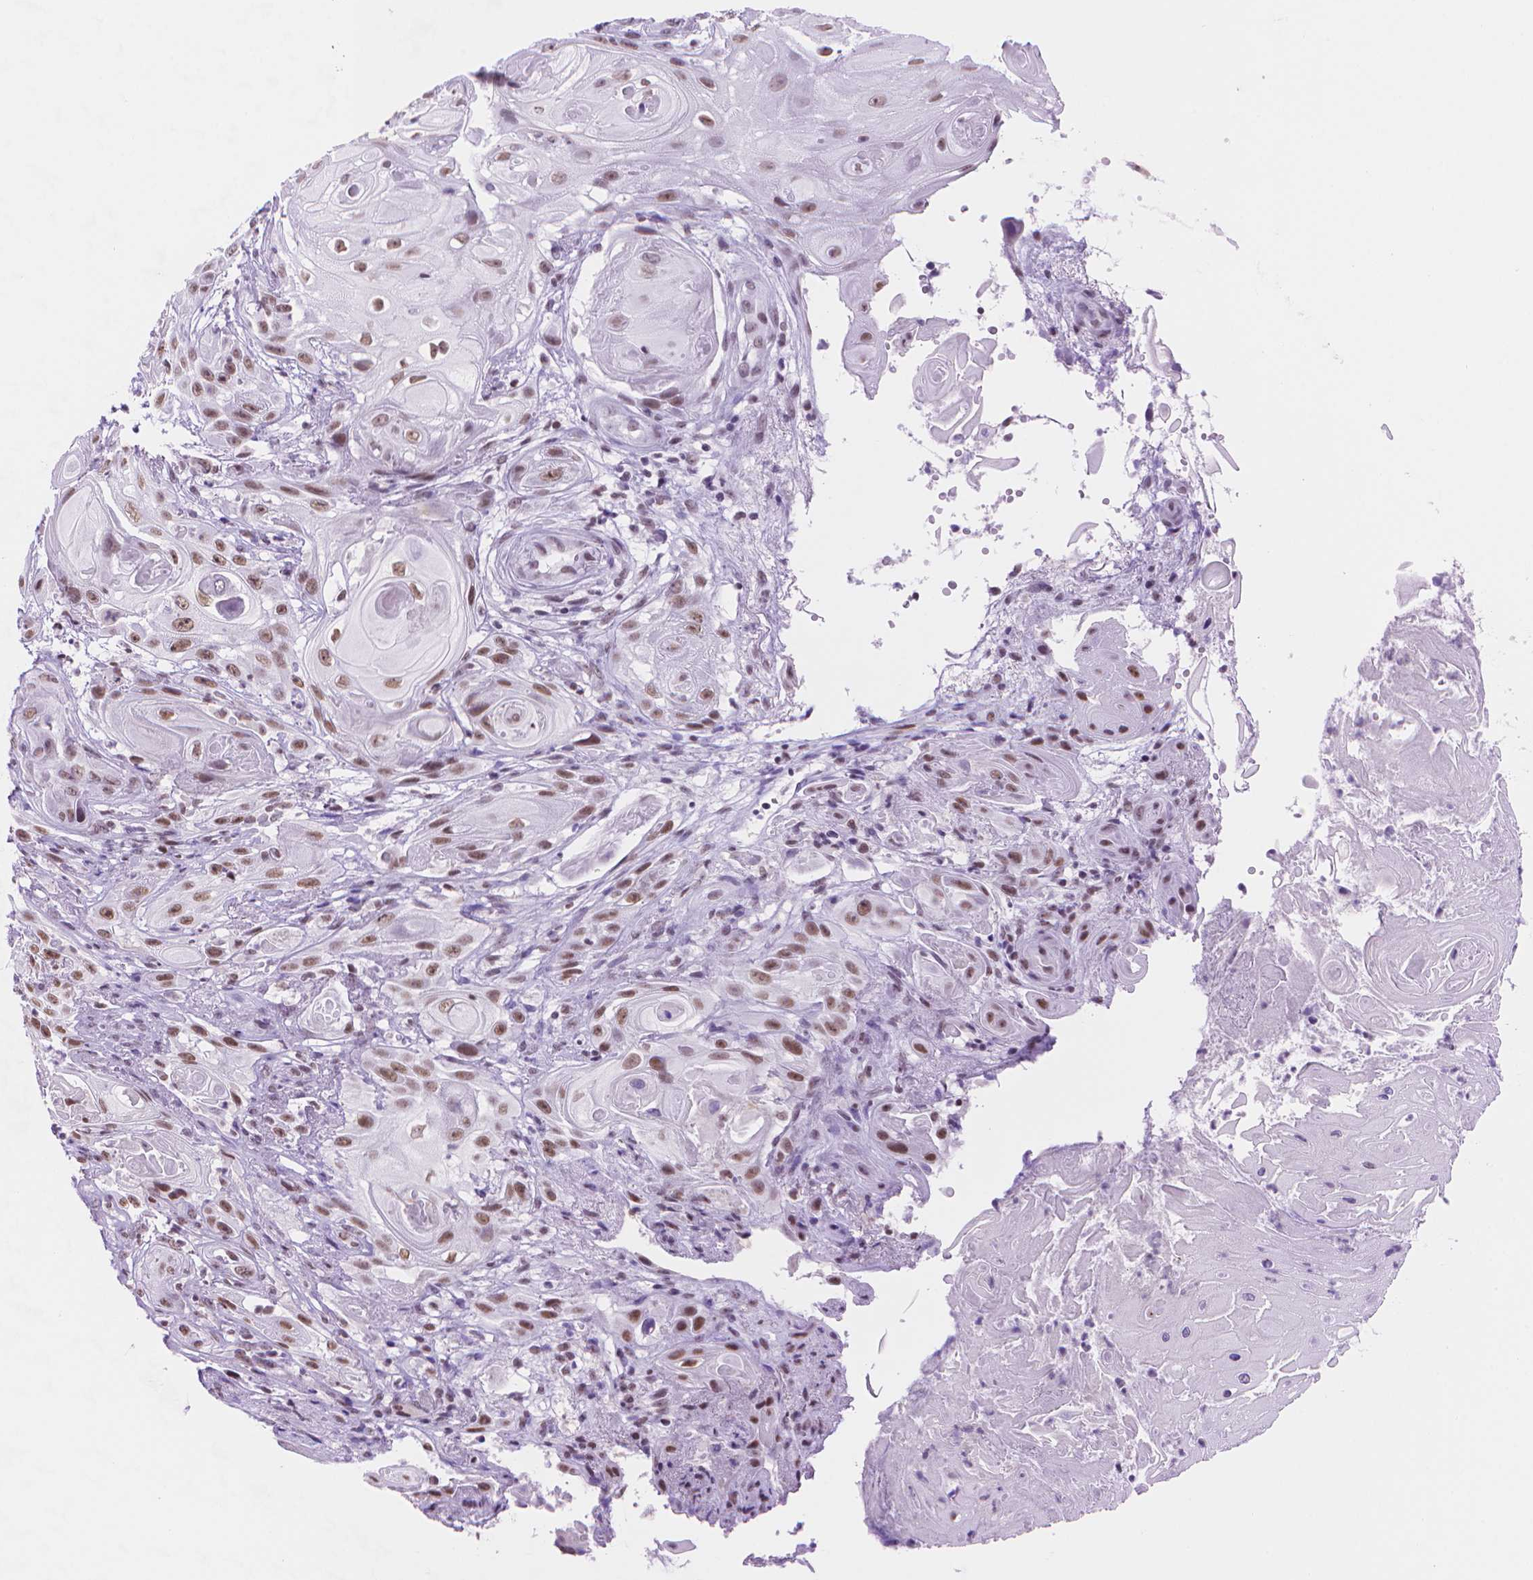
{"staining": {"intensity": "moderate", "quantity": ">75%", "location": "nuclear"}, "tissue": "skin cancer", "cell_type": "Tumor cells", "image_type": "cancer", "snomed": [{"axis": "morphology", "description": "Squamous cell carcinoma, NOS"}, {"axis": "topography", "description": "Skin"}], "caption": "High-power microscopy captured an immunohistochemistry (IHC) micrograph of skin squamous cell carcinoma, revealing moderate nuclear positivity in about >75% of tumor cells.", "gene": "RPA4", "patient": {"sex": "male", "age": 62}}